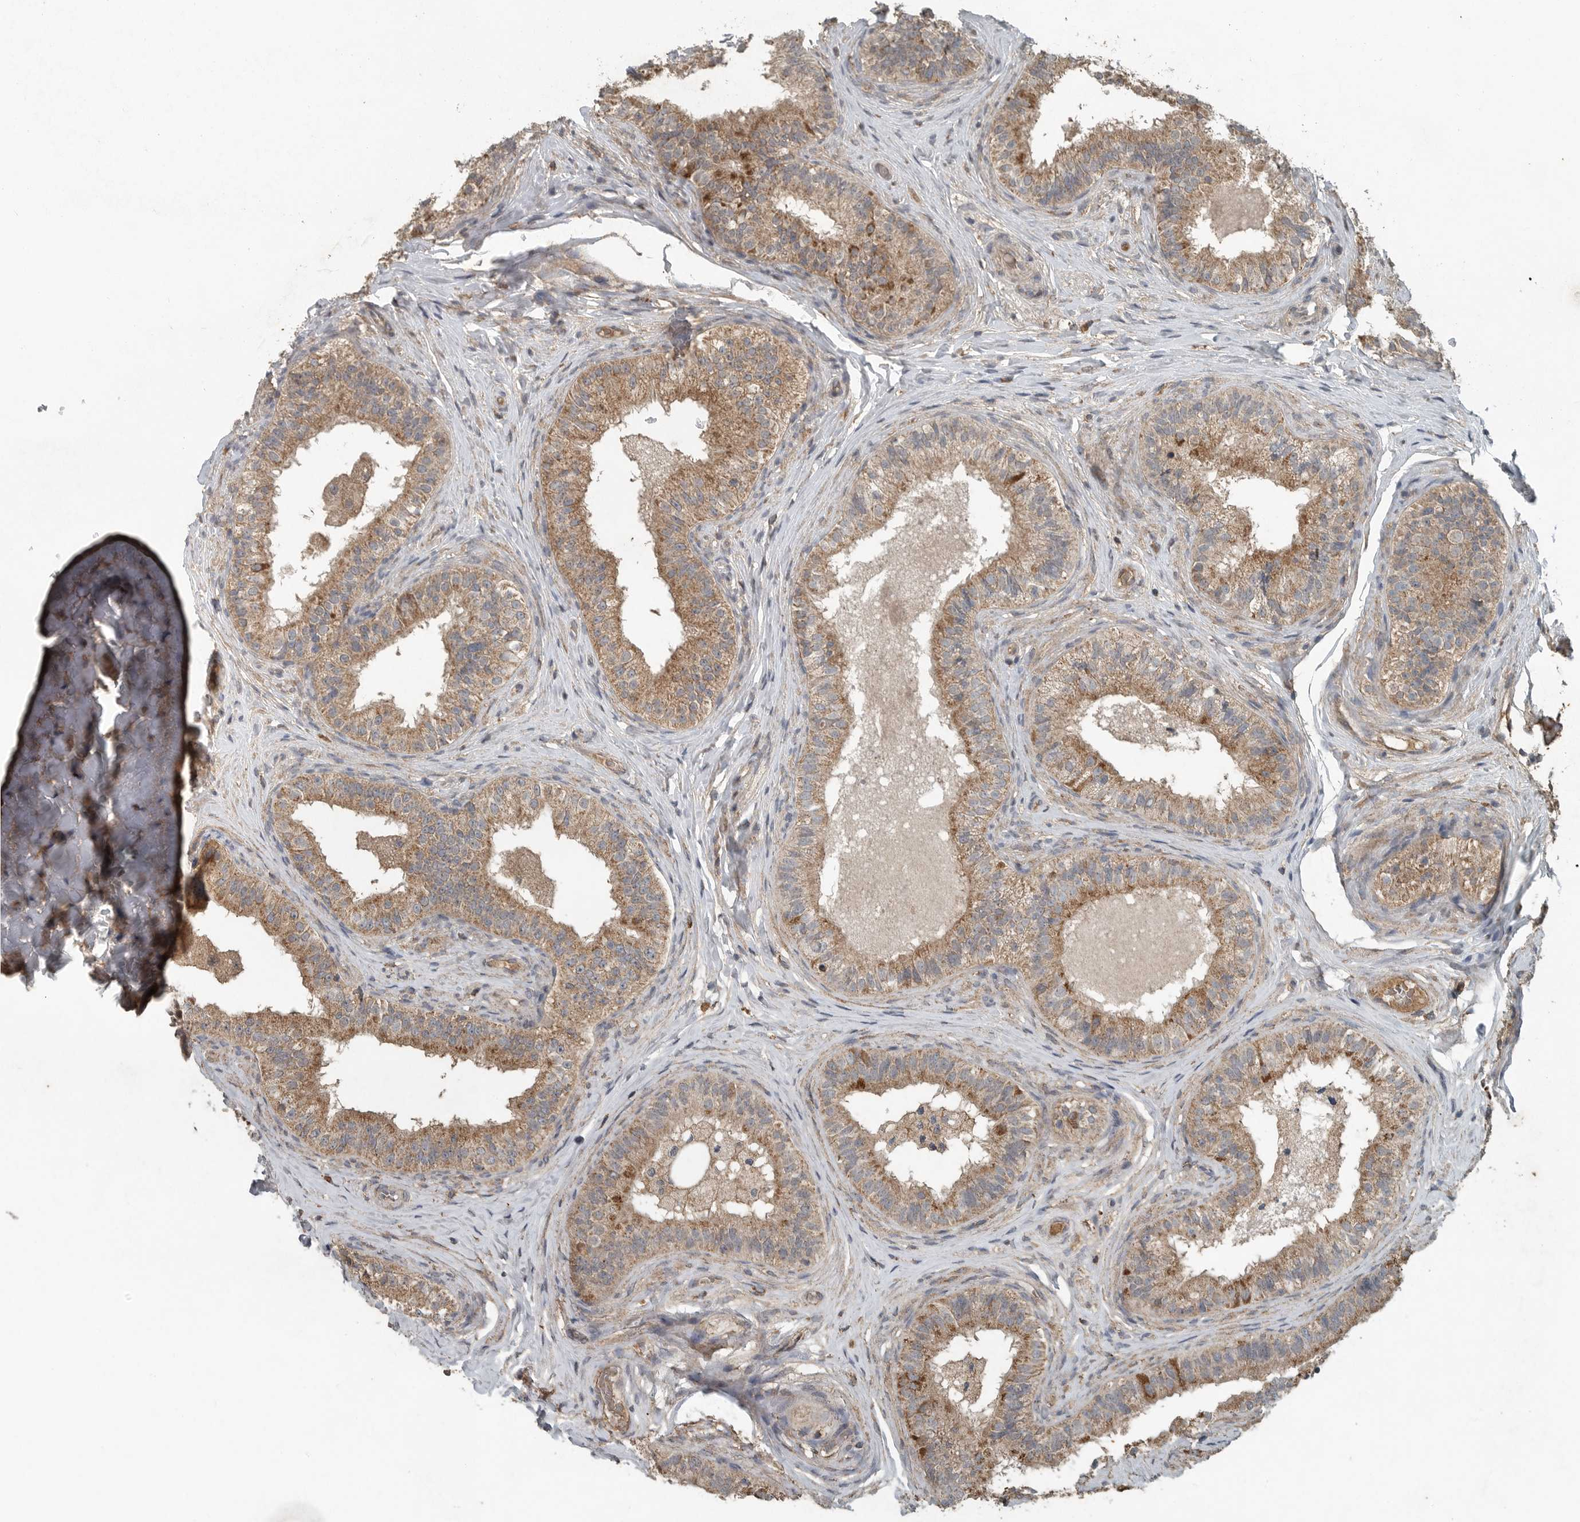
{"staining": {"intensity": "moderate", "quantity": ">75%", "location": "cytoplasmic/membranous"}, "tissue": "epididymis", "cell_type": "Glandular cells", "image_type": "normal", "snomed": [{"axis": "morphology", "description": "Normal tissue, NOS"}, {"axis": "topography", "description": "Epididymis"}], "caption": "Epididymis was stained to show a protein in brown. There is medium levels of moderate cytoplasmic/membranous expression in about >75% of glandular cells. The staining is performed using DAB brown chromogen to label protein expression. The nuclei are counter-stained blue using hematoxylin.", "gene": "IL6ST", "patient": {"sex": "male", "age": 49}}